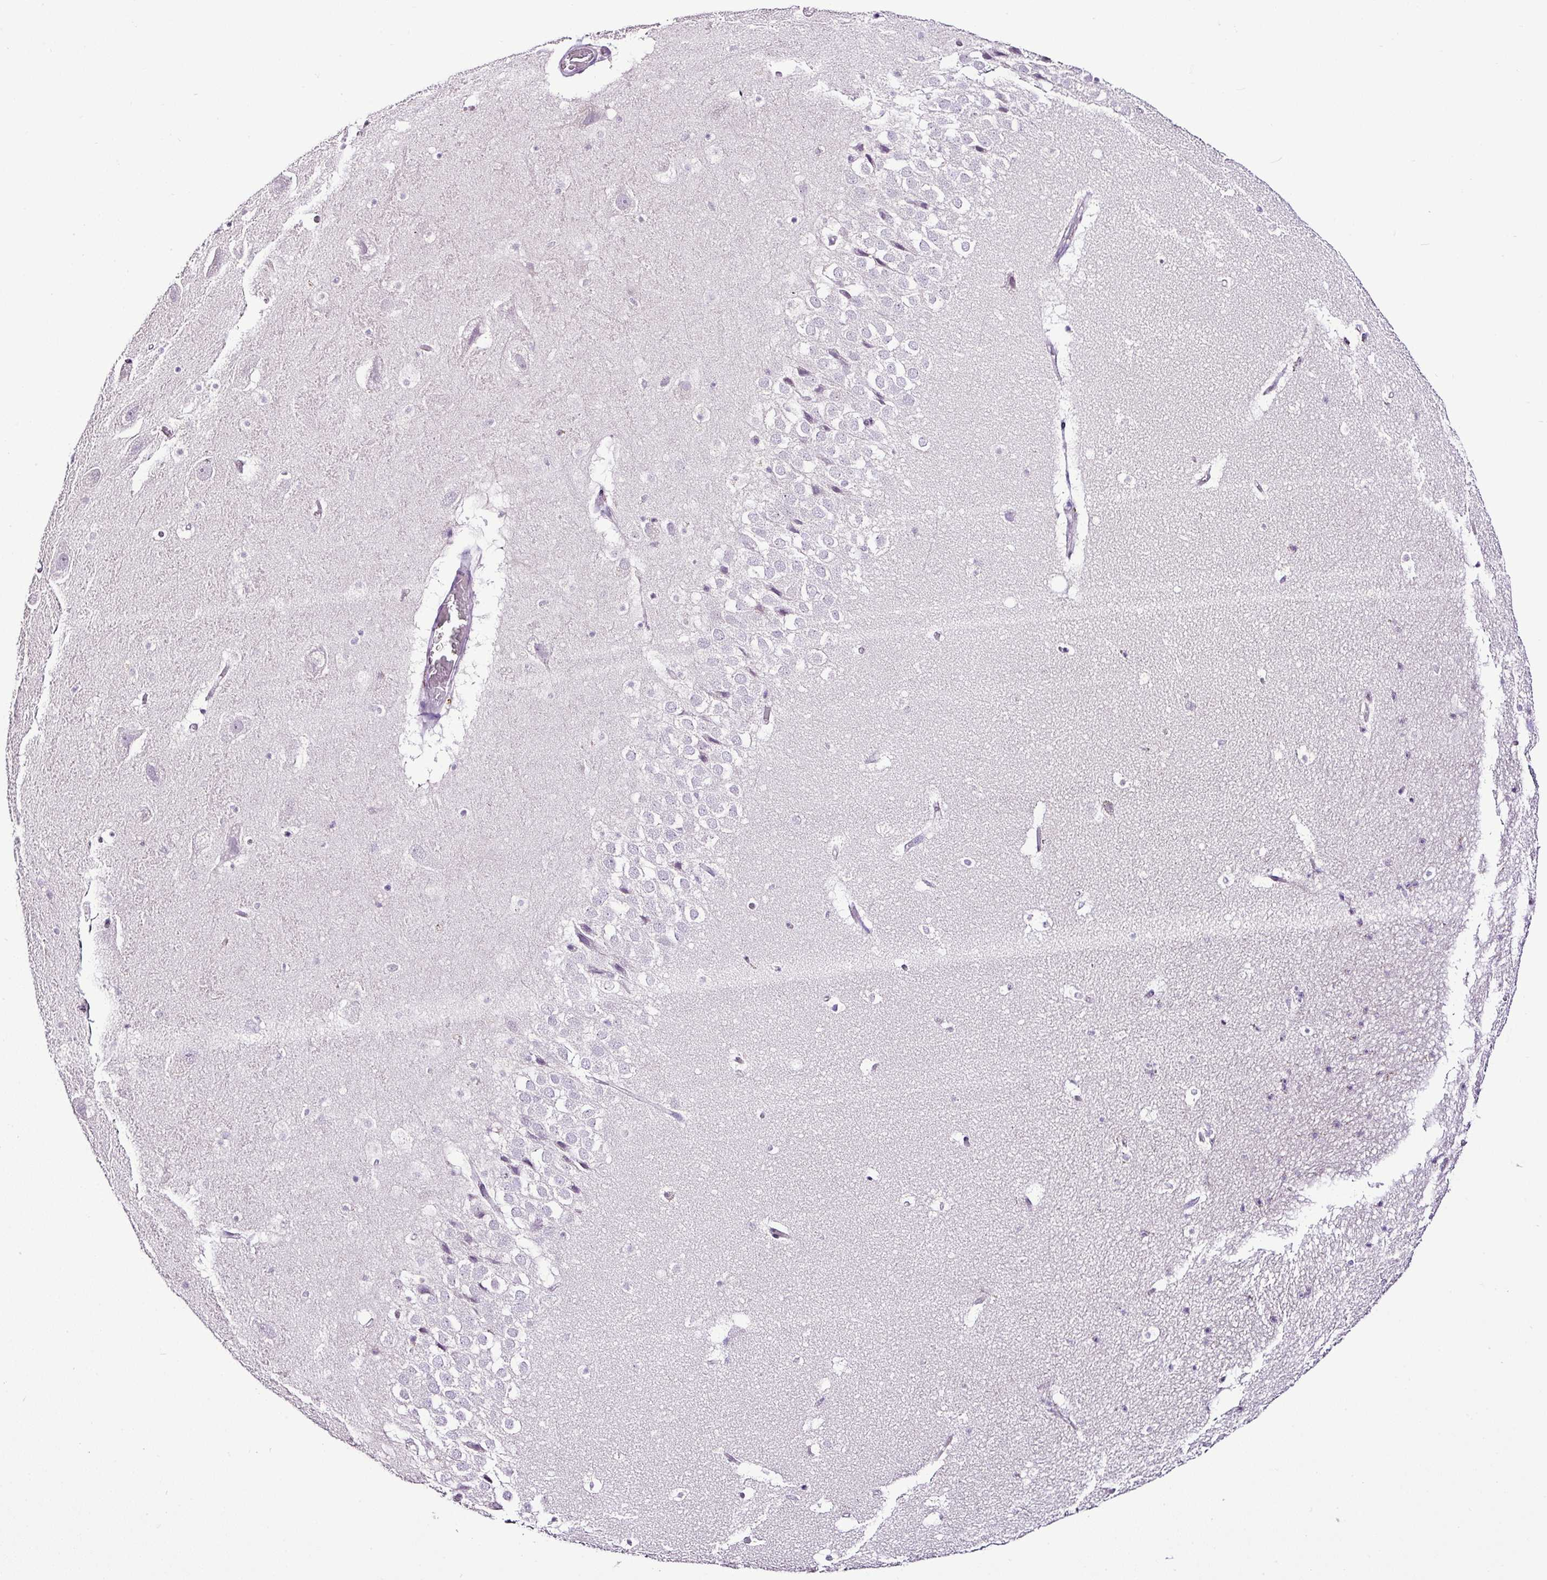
{"staining": {"intensity": "negative", "quantity": "none", "location": "none"}, "tissue": "hippocampus", "cell_type": "Glial cells", "image_type": "normal", "snomed": [{"axis": "morphology", "description": "Normal tissue, NOS"}, {"axis": "topography", "description": "Hippocampus"}], "caption": "Glial cells show no significant staining in unremarkable hippocampus. (DAB (3,3'-diaminobenzidine) IHC, high magnification).", "gene": "ESR1", "patient": {"sex": "male", "age": 37}}